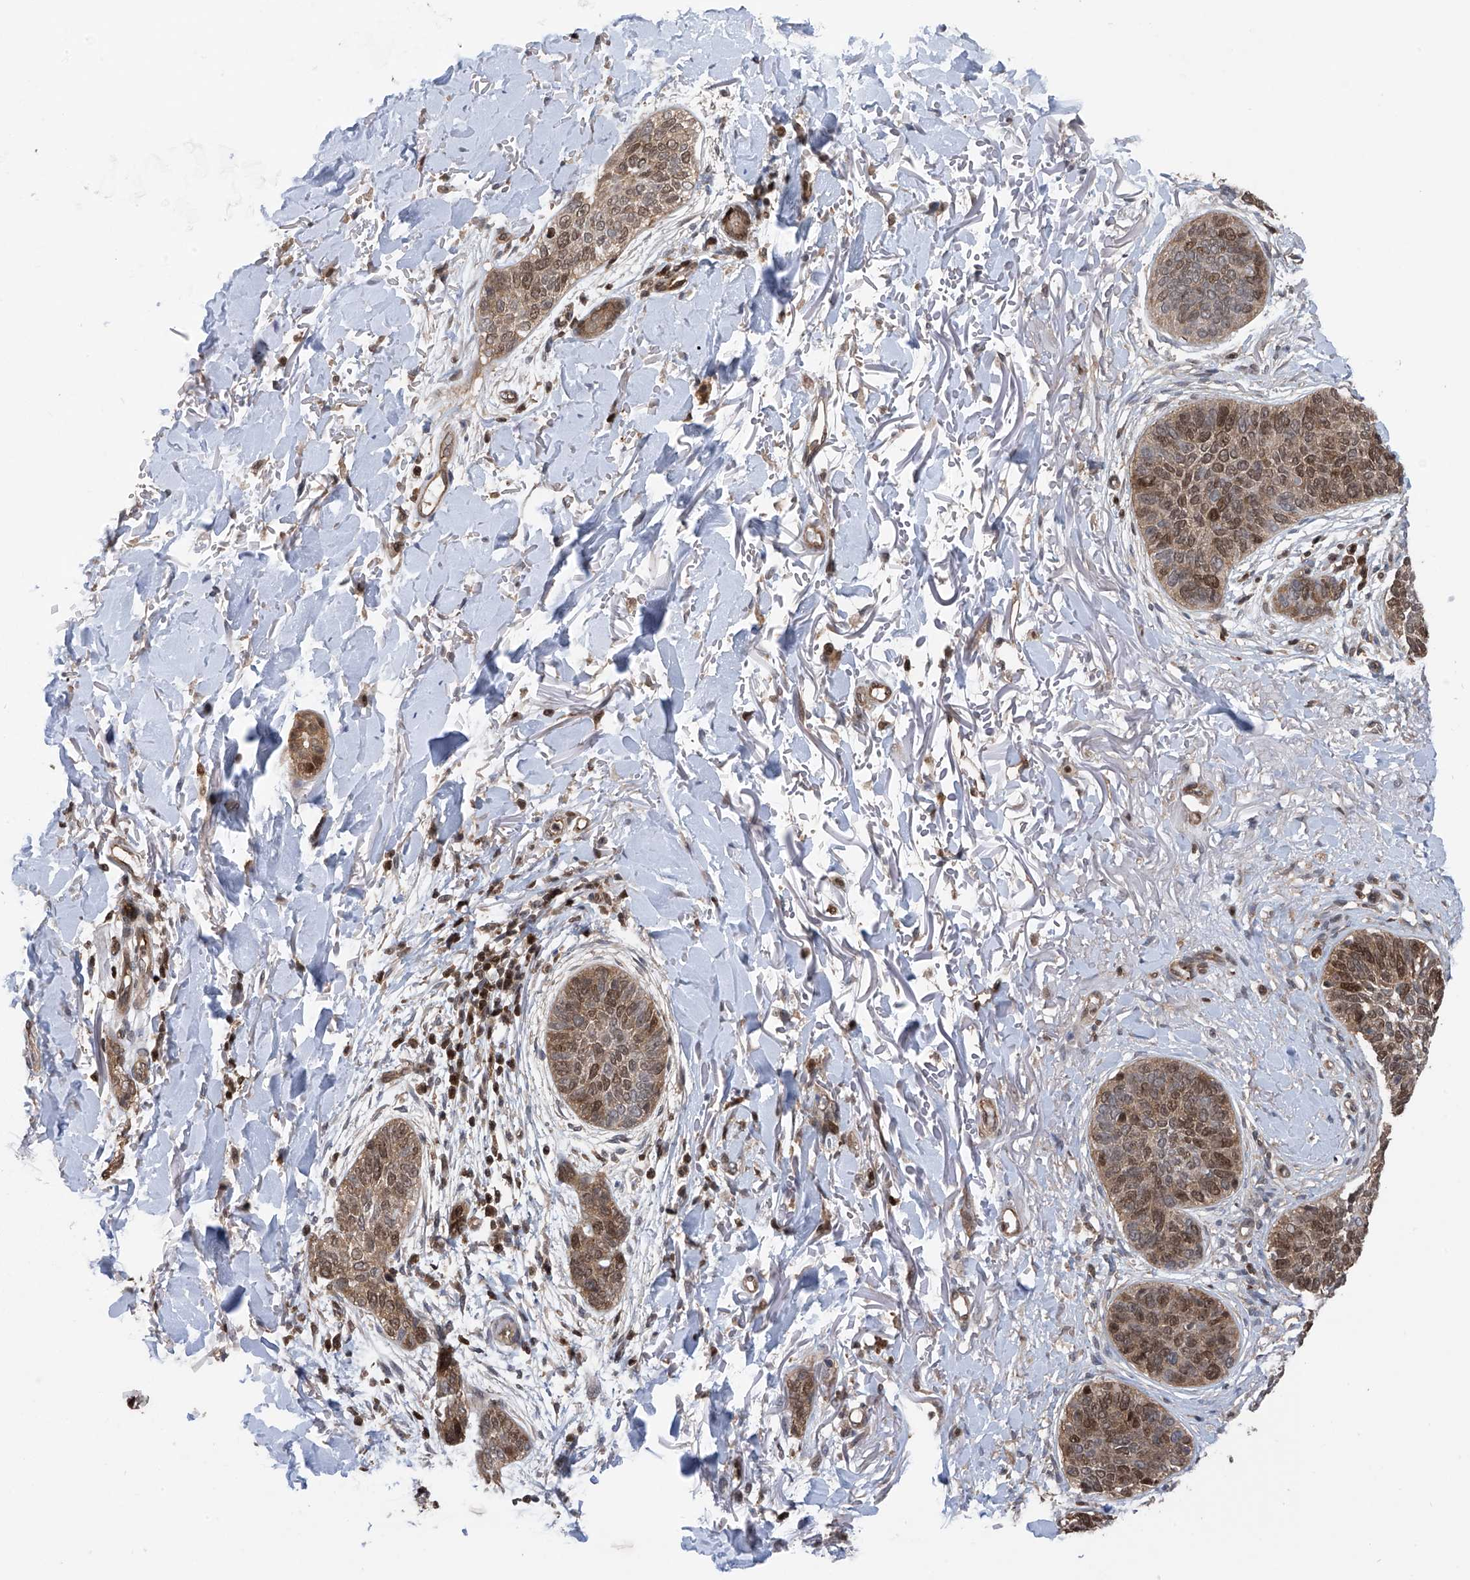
{"staining": {"intensity": "moderate", "quantity": "25%-75%", "location": "cytoplasmic/membranous,nuclear"}, "tissue": "skin cancer", "cell_type": "Tumor cells", "image_type": "cancer", "snomed": [{"axis": "morphology", "description": "Basal cell carcinoma"}, {"axis": "topography", "description": "Skin"}], "caption": "Immunohistochemistry (DAB (3,3'-diaminobenzidine)) staining of human skin cancer (basal cell carcinoma) displays moderate cytoplasmic/membranous and nuclear protein staining in approximately 25%-75% of tumor cells. The staining was performed using DAB (3,3'-diaminobenzidine) to visualize the protein expression in brown, while the nuclei were stained in blue with hematoxylin (Magnification: 20x).", "gene": "DNAJC9", "patient": {"sex": "male", "age": 85}}